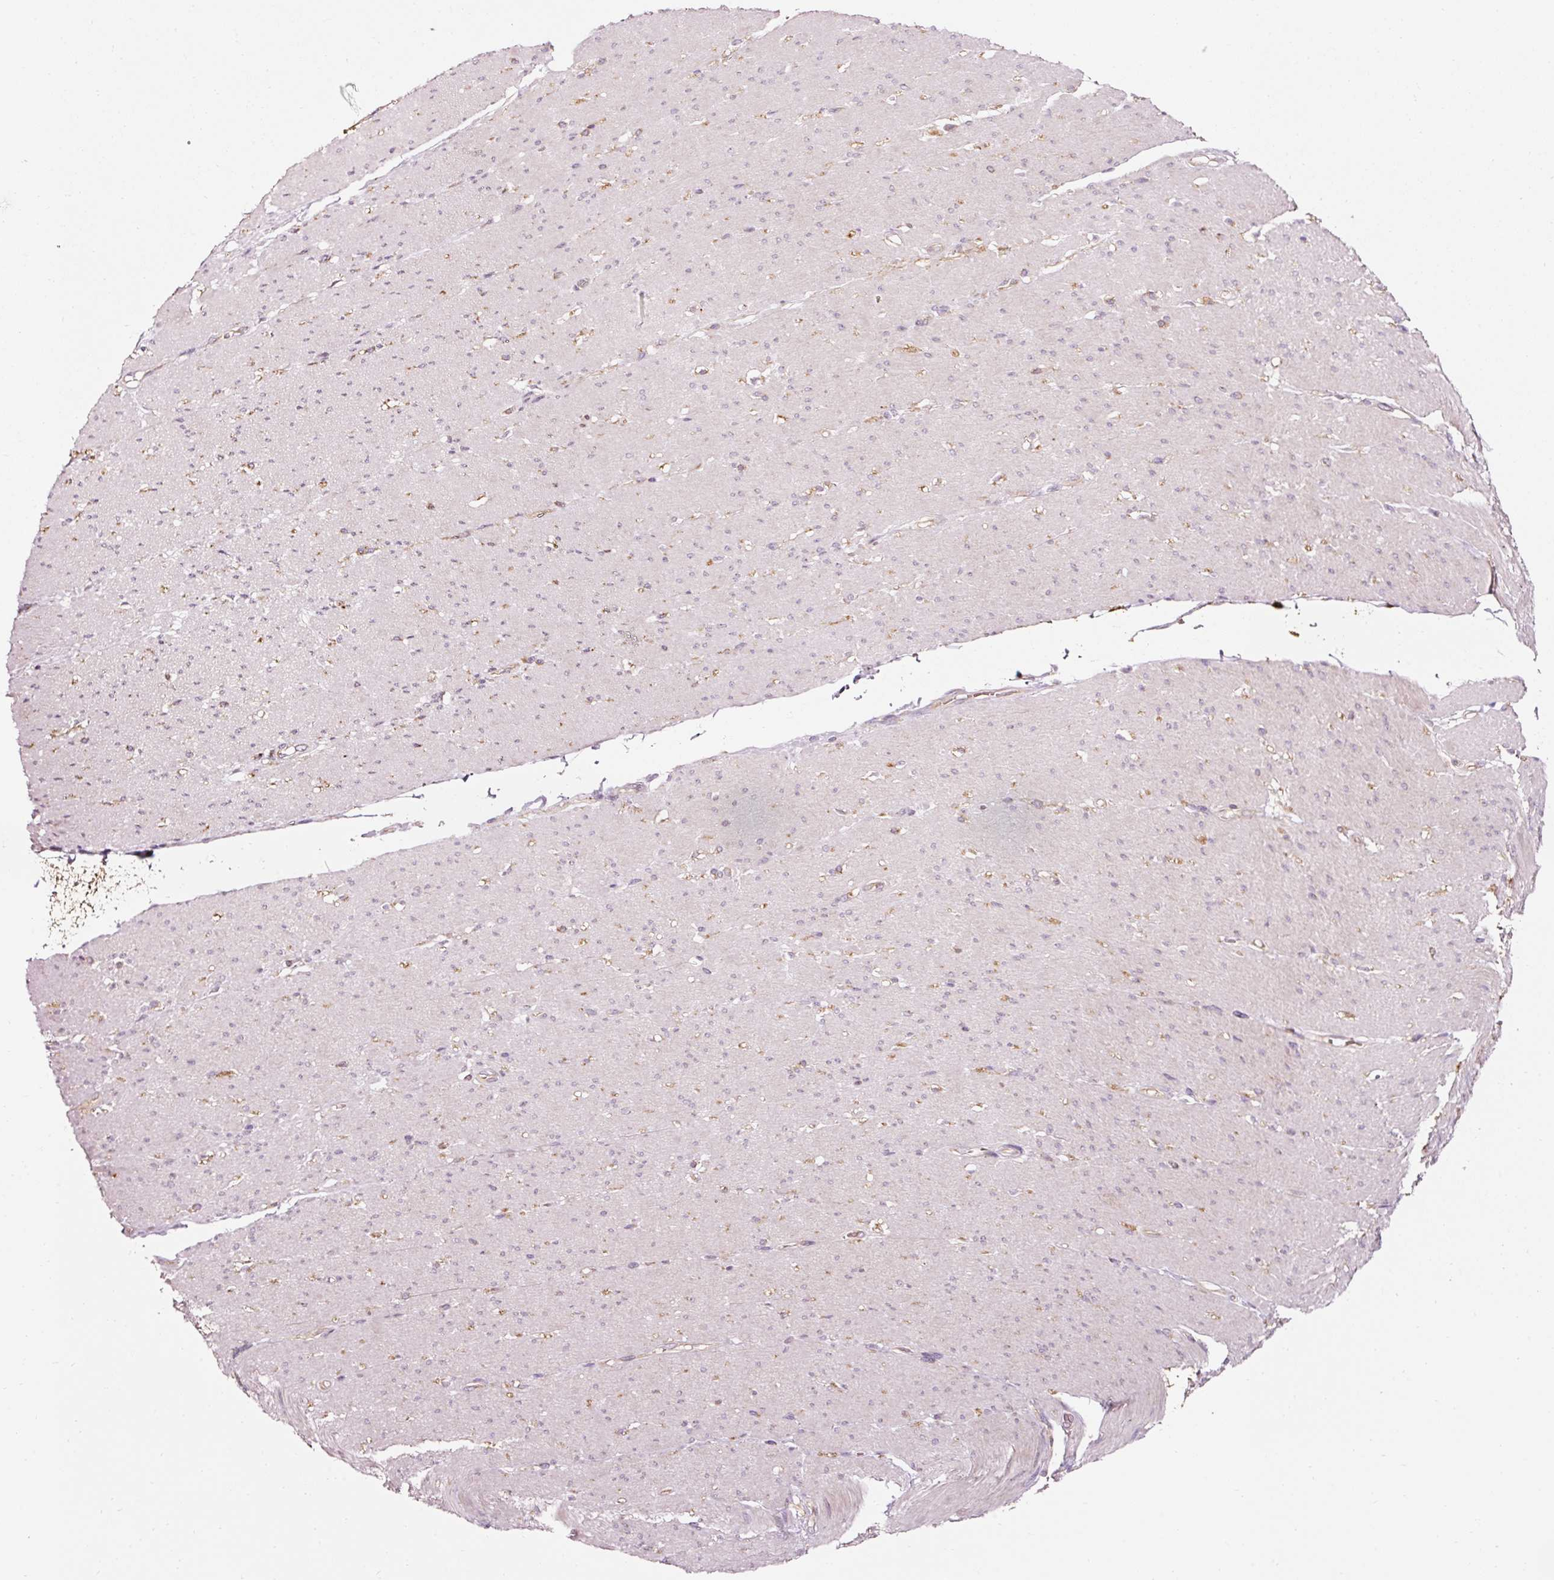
{"staining": {"intensity": "negative", "quantity": "none", "location": "none"}, "tissue": "smooth muscle", "cell_type": "Smooth muscle cells", "image_type": "normal", "snomed": [{"axis": "morphology", "description": "Normal tissue, NOS"}, {"axis": "topography", "description": "Smooth muscle"}, {"axis": "topography", "description": "Rectum"}], "caption": "Immunohistochemistry of unremarkable smooth muscle displays no positivity in smooth muscle cells. (Immunohistochemistry (ihc), brightfield microscopy, high magnification).", "gene": "NAPA", "patient": {"sex": "male", "age": 53}}